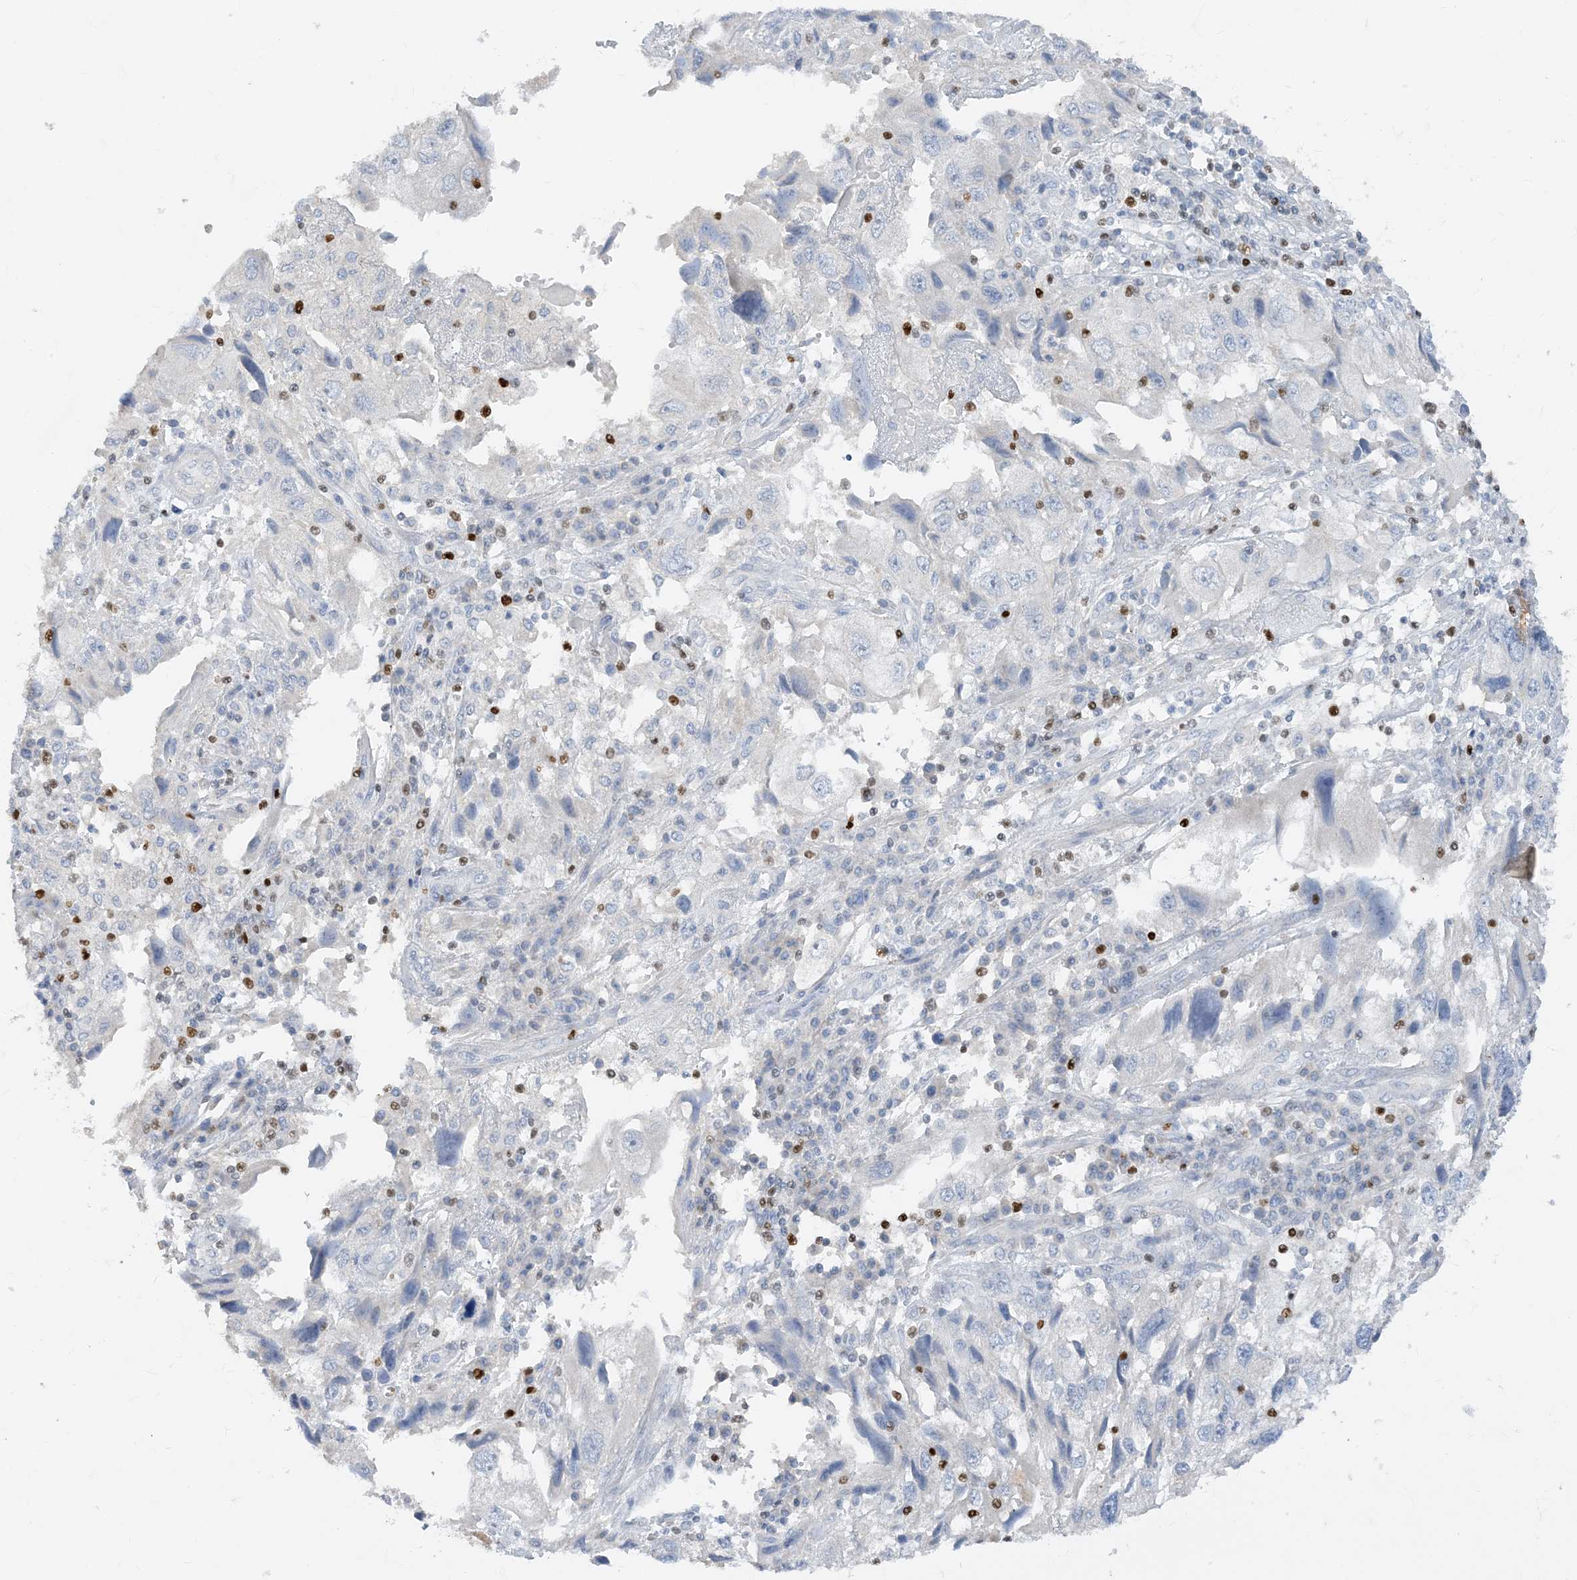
{"staining": {"intensity": "negative", "quantity": "none", "location": "none"}, "tissue": "endometrial cancer", "cell_type": "Tumor cells", "image_type": "cancer", "snomed": [{"axis": "morphology", "description": "Adenocarcinoma, NOS"}, {"axis": "topography", "description": "Endometrium"}], "caption": "Protein analysis of adenocarcinoma (endometrial) exhibits no significant staining in tumor cells.", "gene": "TBX21", "patient": {"sex": "female", "age": 49}}